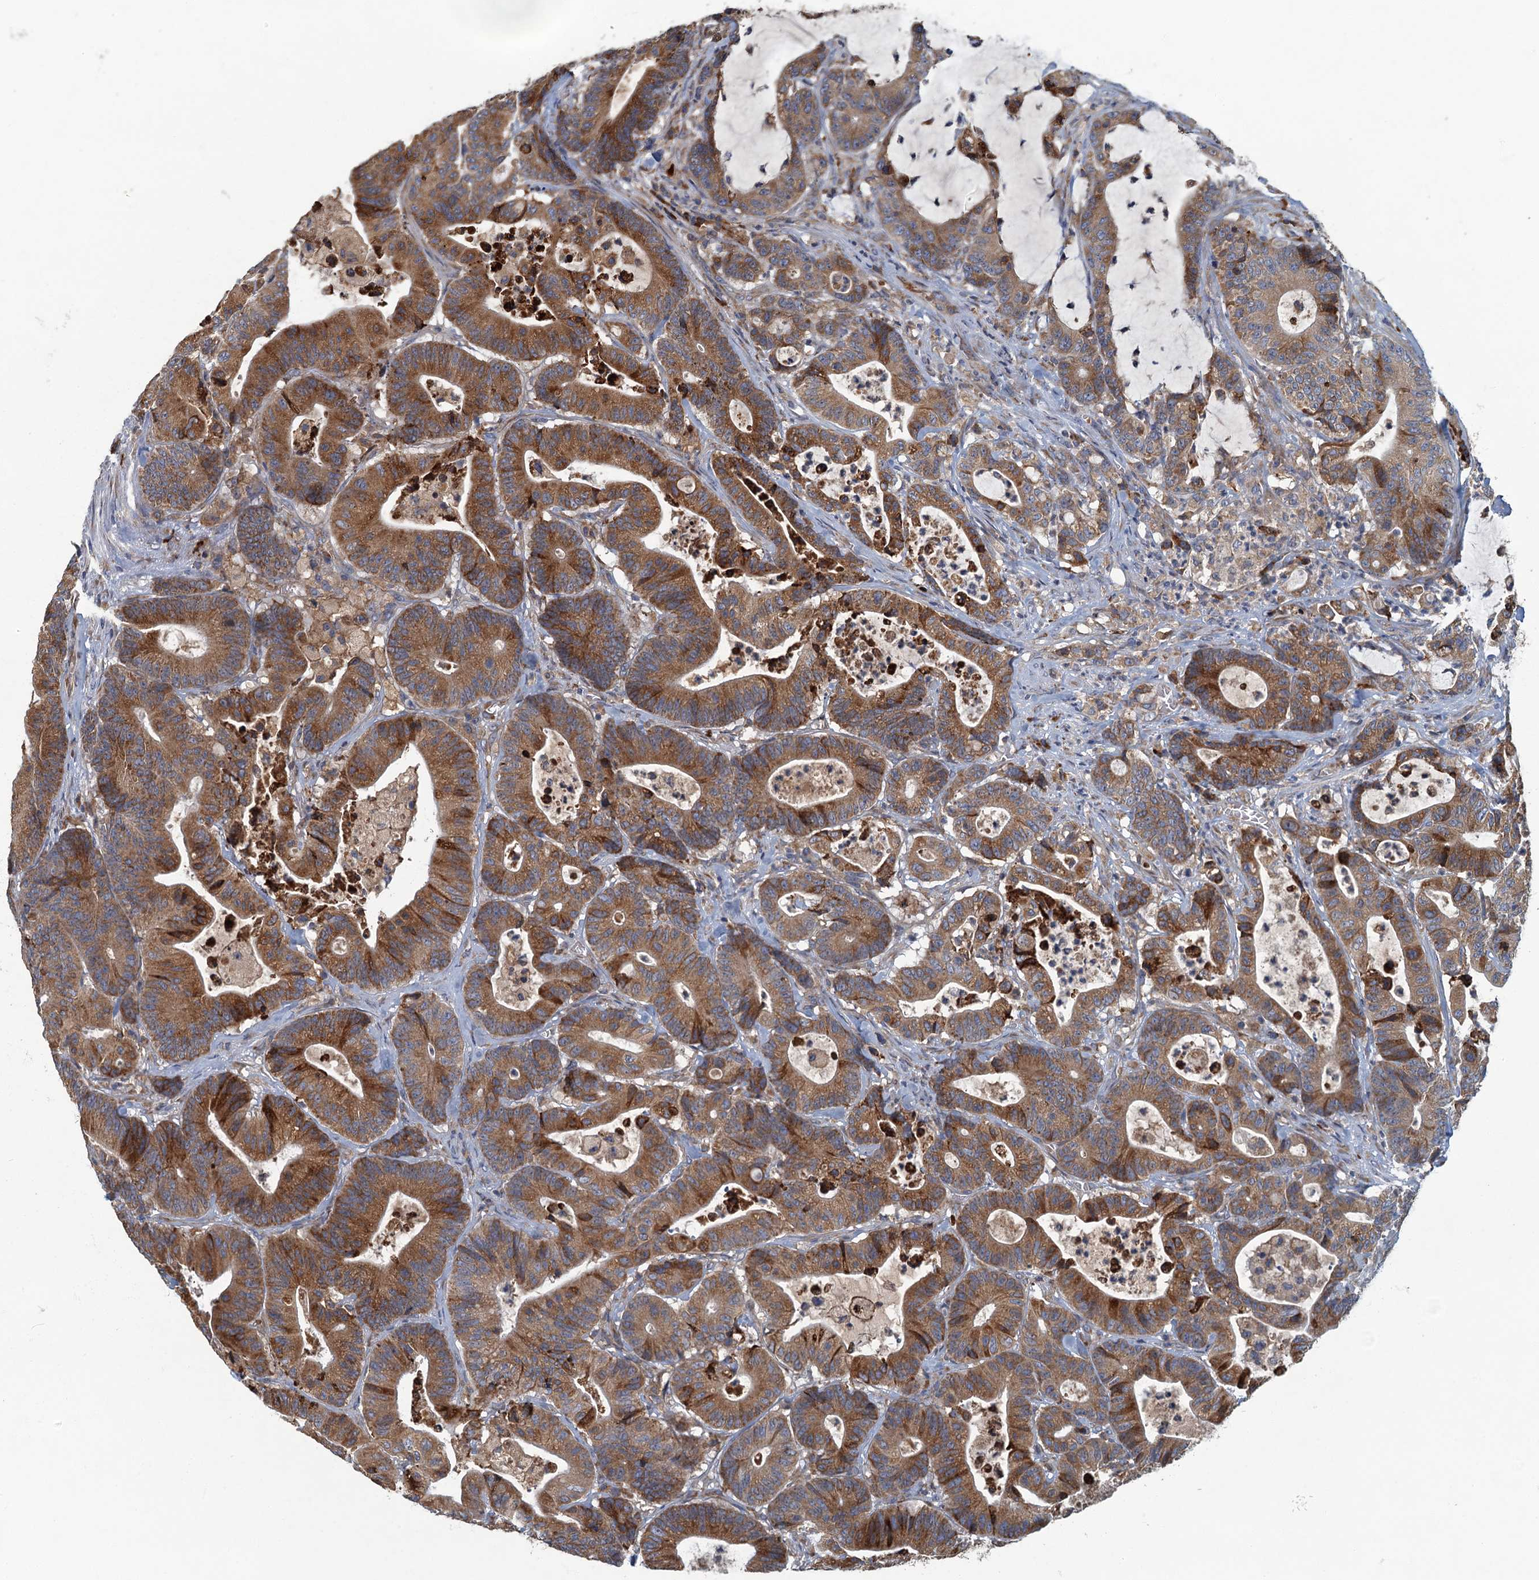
{"staining": {"intensity": "moderate", "quantity": ">75%", "location": "cytoplasmic/membranous"}, "tissue": "colorectal cancer", "cell_type": "Tumor cells", "image_type": "cancer", "snomed": [{"axis": "morphology", "description": "Adenocarcinoma, NOS"}, {"axis": "topography", "description": "Colon"}], "caption": "Brown immunohistochemical staining in human adenocarcinoma (colorectal) reveals moderate cytoplasmic/membranous staining in approximately >75% of tumor cells.", "gene": "SPDYC", "patient": {"sex": "female", "age": 84}}